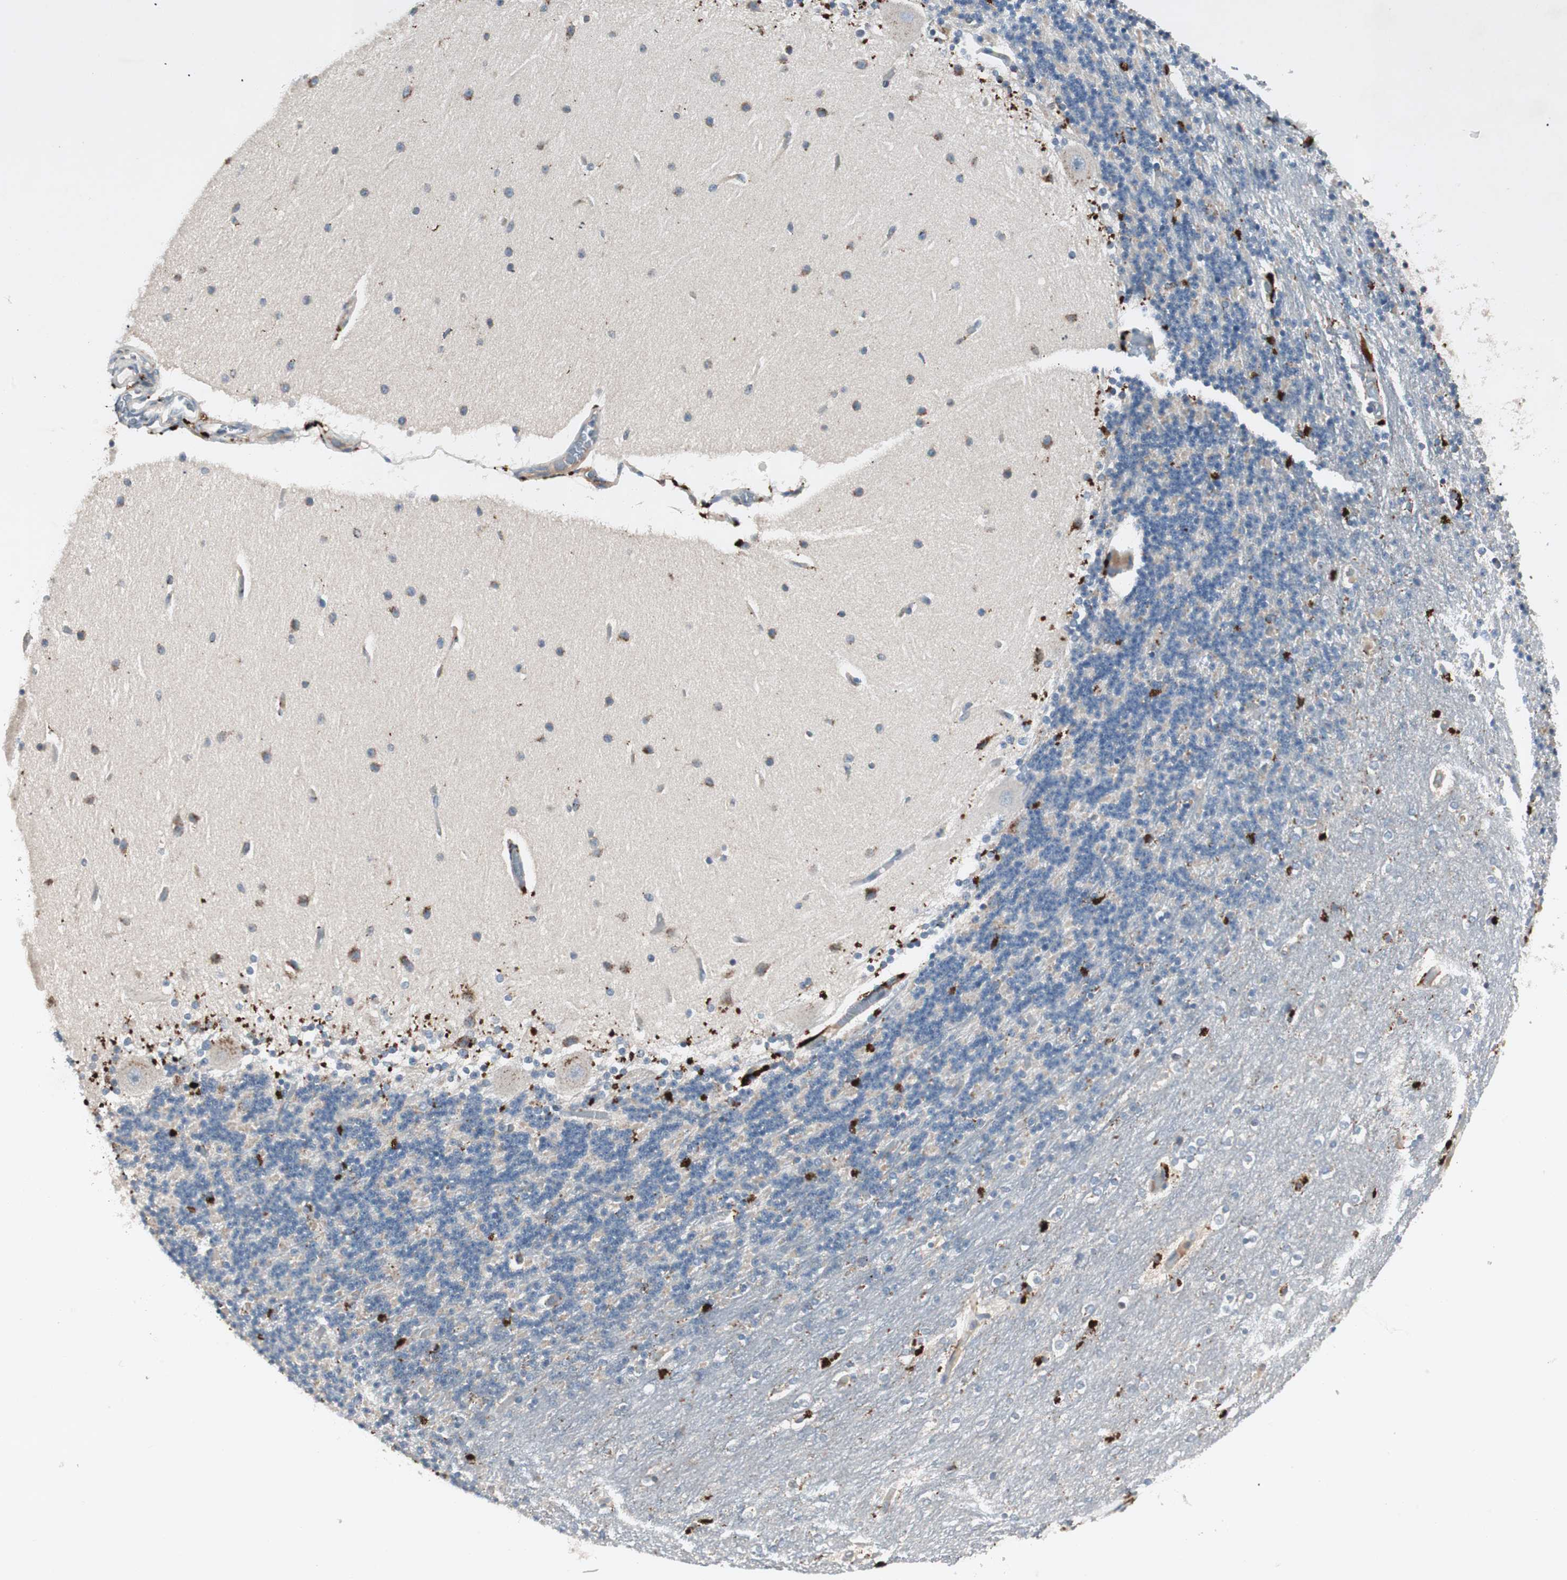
{"staining": {"intensity": "moderate", "quantity": "25%-75%", "location": "cytoplasmic/membranous"}, "tissue": "cerebellum", "cell_type": "Cells in granular layer", "image_type": "normal", "snomed": [{"axis": "morphology", "description": "Normal tissue, NOS"}, {"axis": "topography", "description": "Cerebellum"}], "caption": "IHC image of normal human cerebellum stained for a protein (brown), which shows medium levels of moderate cytoplasmic/membranous positivity in about 25%-75% of cells in granular layer.", "gene": "FGFR4", "patient": {"sex": "female", "age": 54}}